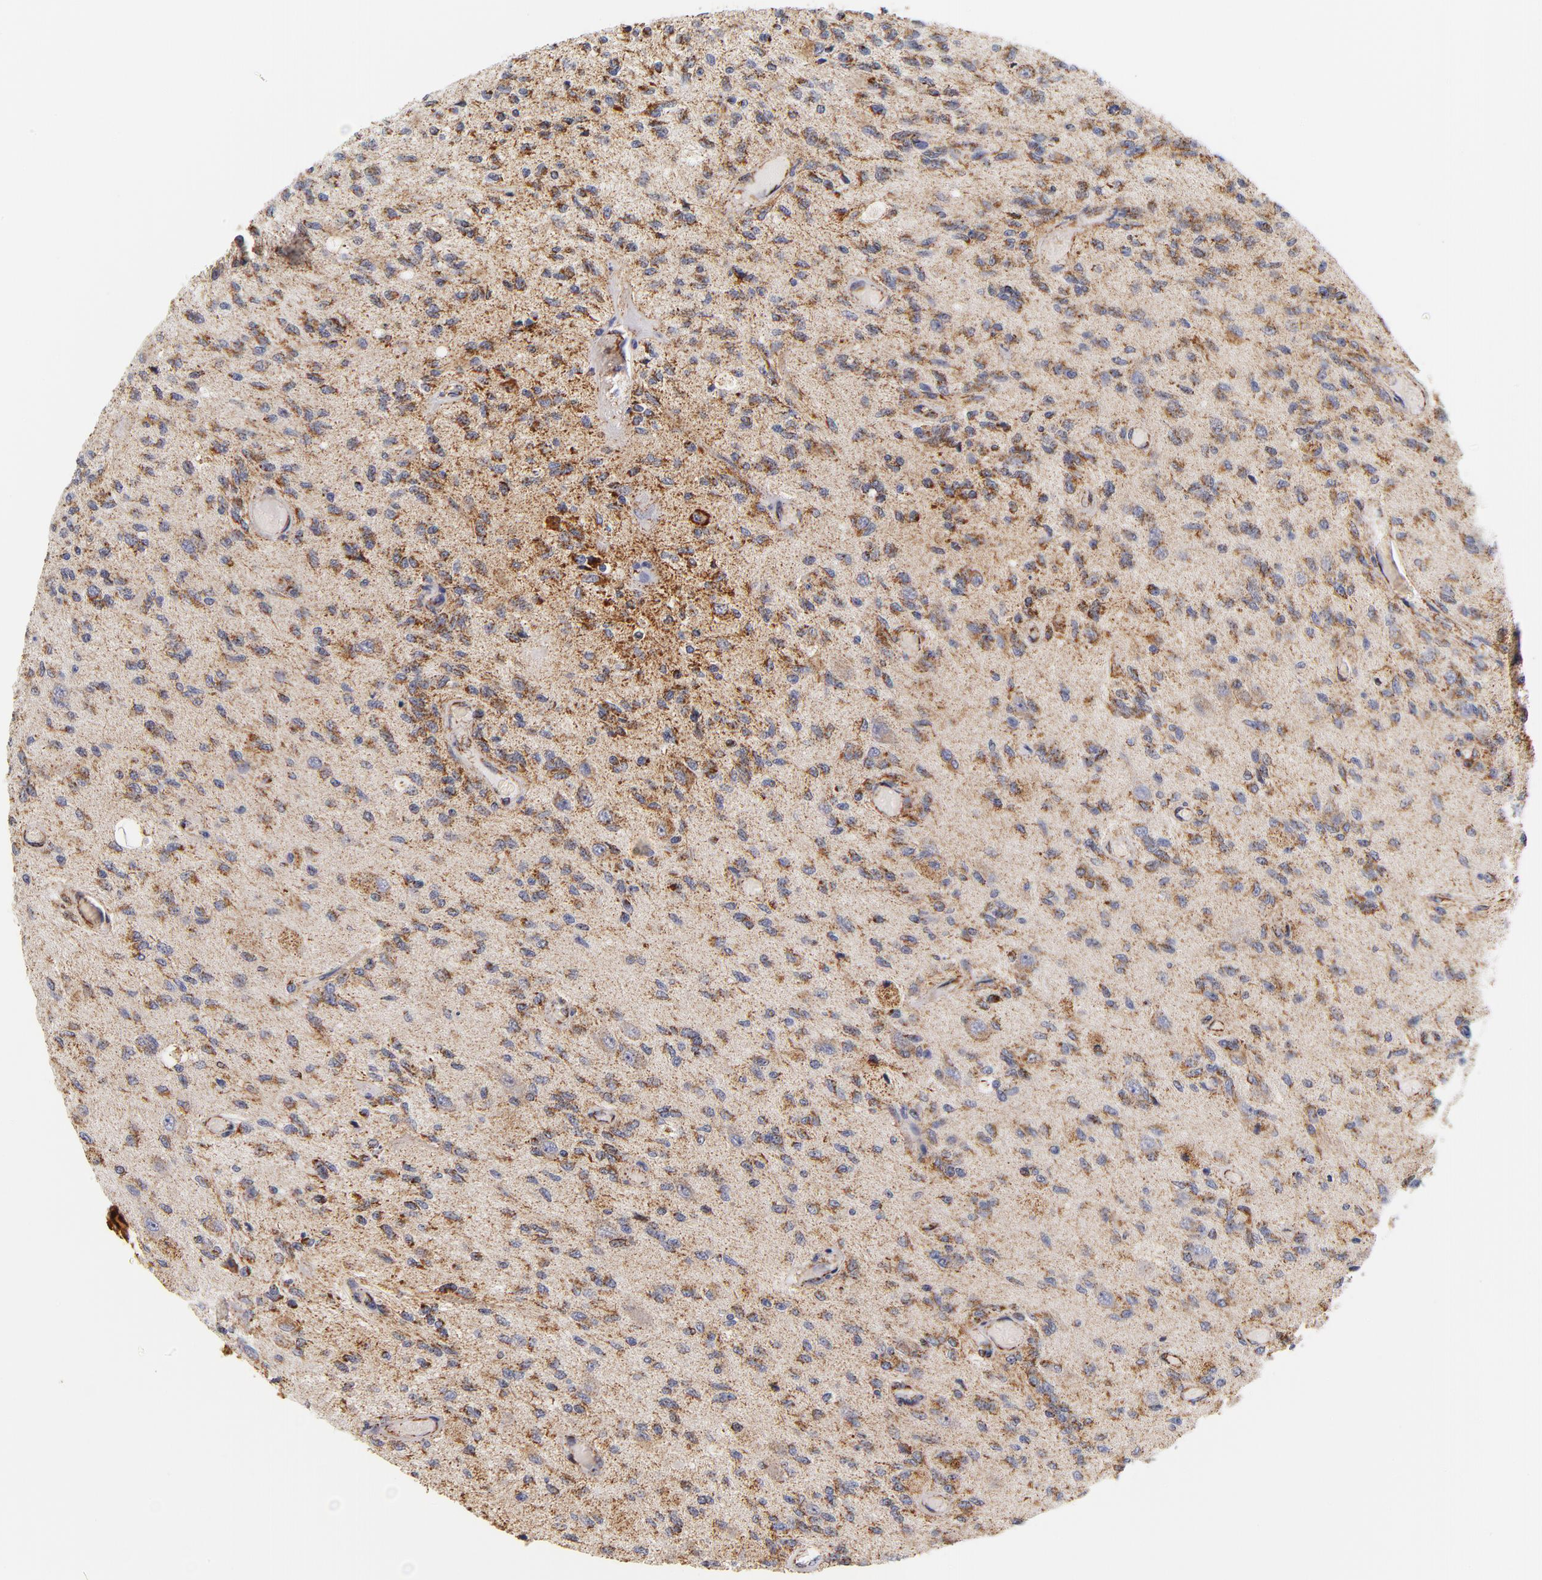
{"staining": {"intensity": "strong", "quantity": ">75%", "location": "cytoplasmic/membranous"}, "tissue": "glioma", "cell_type": "Tumor cells", "image_type": "cancer", "snomed": [{"axis": "morphology", "description": "Normal tissue, NOS"}, {"axis": "morphology", "description": "Glioma, malignant, High grade"}, {"axis": "topography", "description": "Cerebral cortex"}], "caption": "Protein staining by immunohistochemistry displays strong cytoplasmic/membranous staining in about >75% of tumor cells in high-grade glioma (malignant). The staining was performed using DAB to visualize the protein expression in brown, while the nuclei were stained in blue with hematoxylin (Magnification: 20x).", "gene": "ECHS1", "patient": {"sex": "male", "age": 77}}